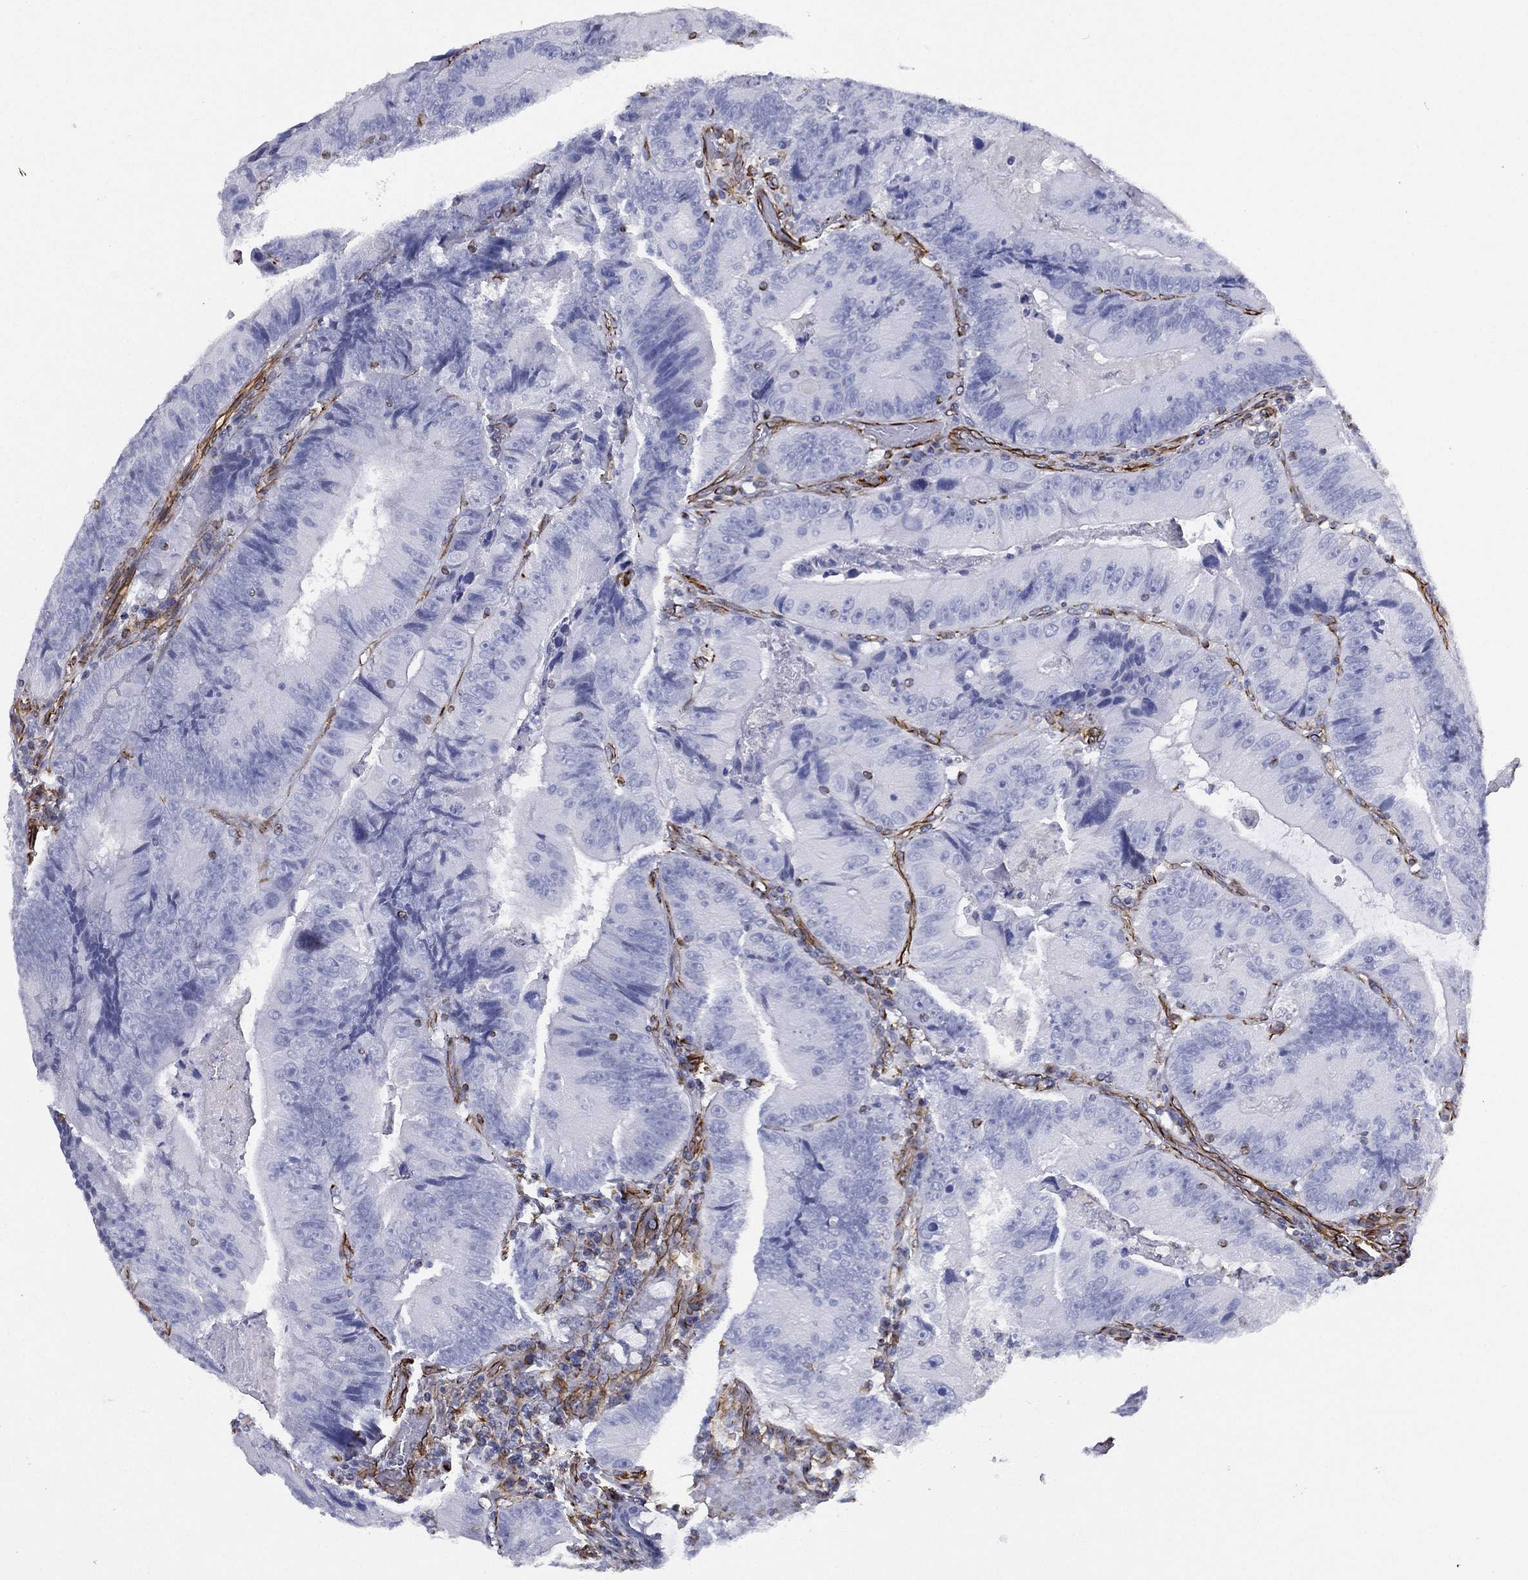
{"staining": {"intensity": "negative", "quantity": "none", "location": "none"}, "tissue": "colorectal cancer", "cell_type": "Tumor cells", "image_type": "cancer", "snomed": [{"axis": "morphology", "description": "Adenocarcinoma, NOS"}, {"axis": "topography", "description": "Colon"}], "caption": "A micrograph of human colorectal cancer (adenocarcinoma) is negative for staining in tumor cells.", "gene": "MAS1", "patient": {"sex": "female", "age": 86}}